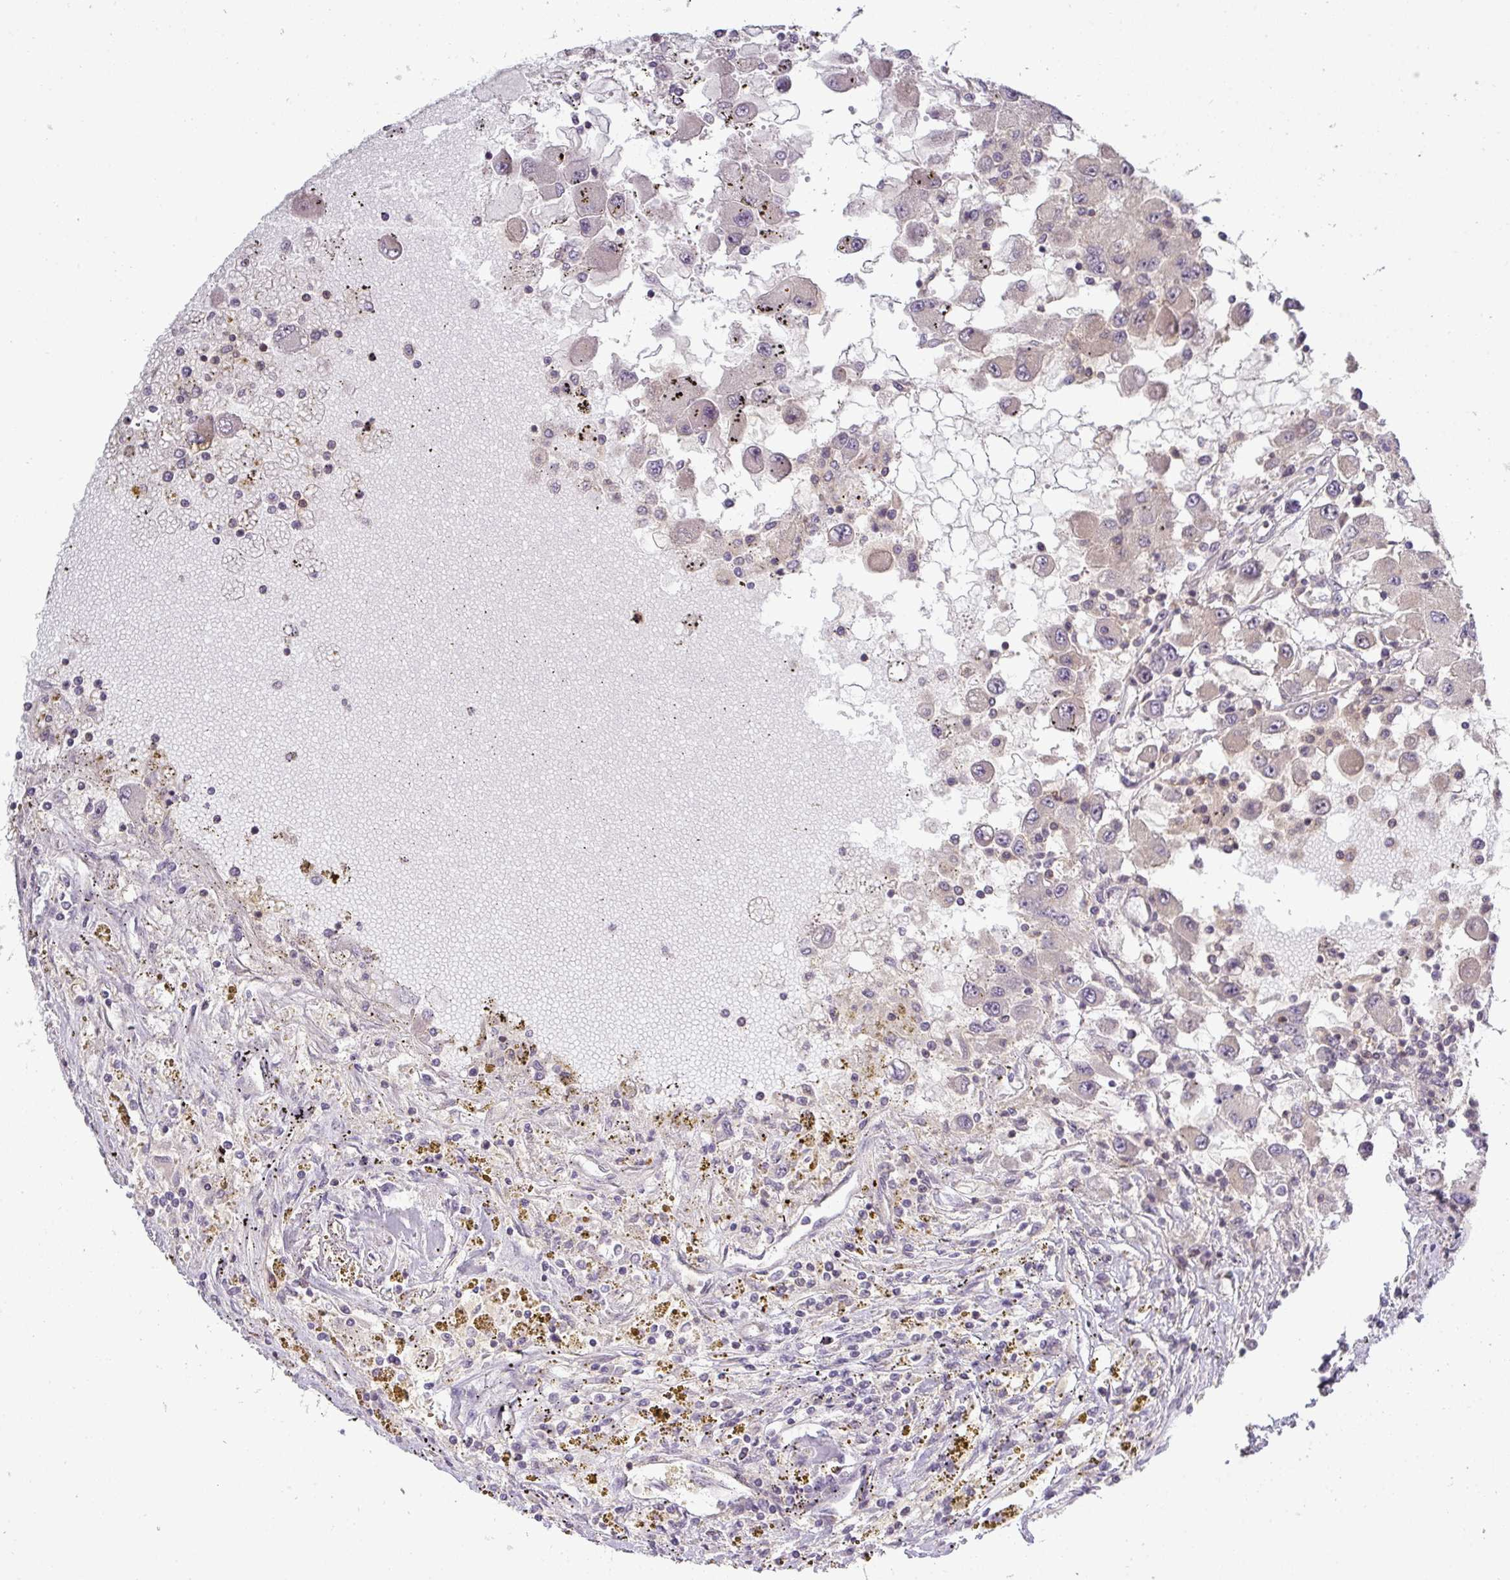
{"staining": {"intensity": "negative", "quantity": "none", "location": "none"}, "tissue": "renal cancer", "cell_type": "Tumor cells", "image_type": "cancer", "snomed": [{"axis": "morphology", "description": "Adenocarcinoma, NOS"}, {"axis": "topography", "description": "Kidney"}], "caption": "Human renal cancer stained for a protein using IHC displays no staining in tumor cells.", "gene": "NIN", "patient": {"sex": "female", "age": 67}}